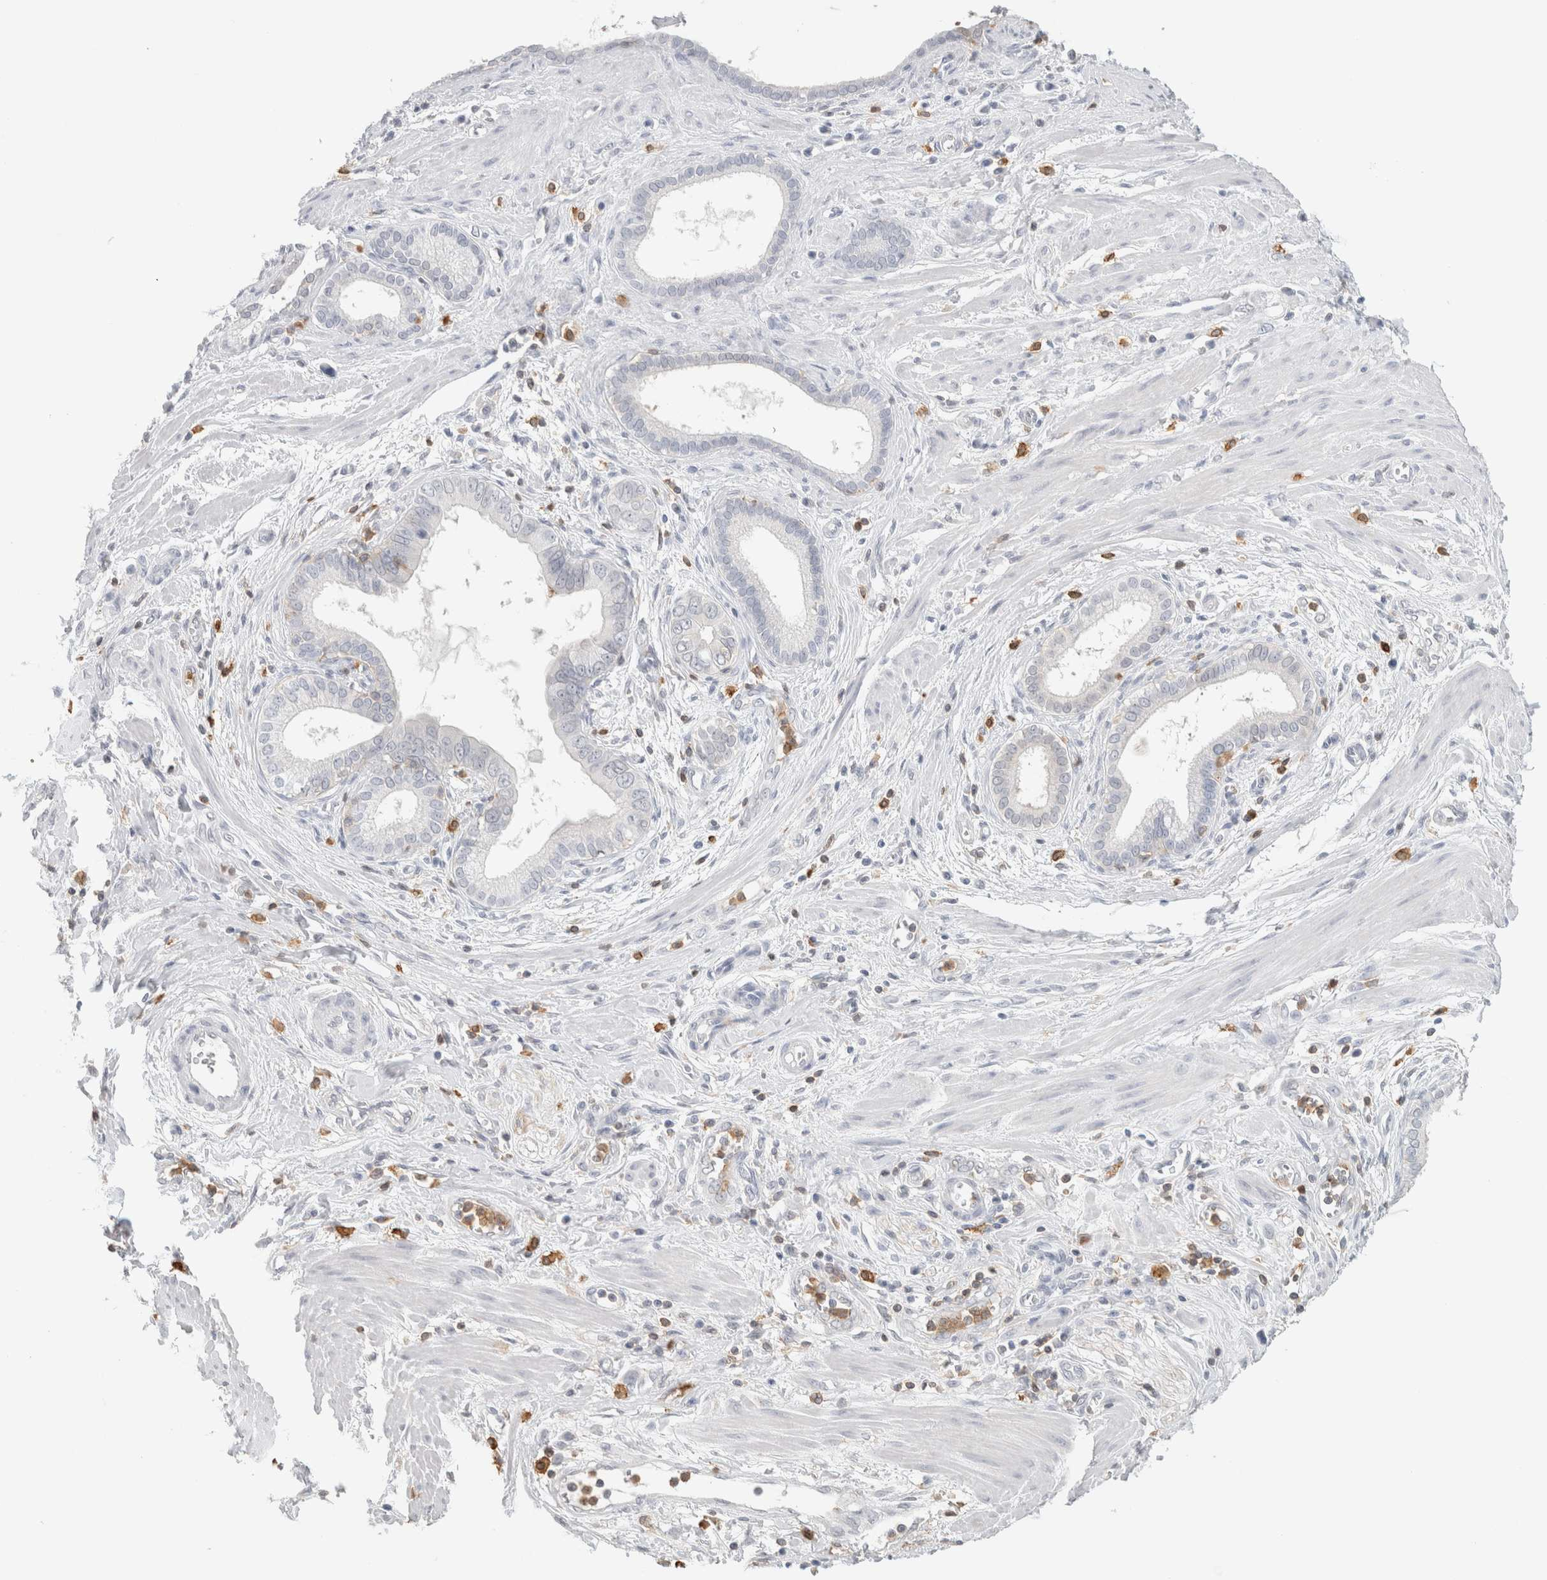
{"staining": {"intensity": "negative", "quantity": "none", "location": "none"}, "tissue": "pancreatic cancer", "cell_type": "Tumor cells", "image_type": "cancer", "snomed": [{"axis": "morphology", "description": "Normal tissue, NOS"}, {"axis": "topography", "description": "Lymph node"}], "caption": "IHC image of pancreatic cancer stained for a protein (brown), which displays no positivity in tumor cells.", "gene": "P2RY2", "patient": {"sex": "male", "age": 50}}